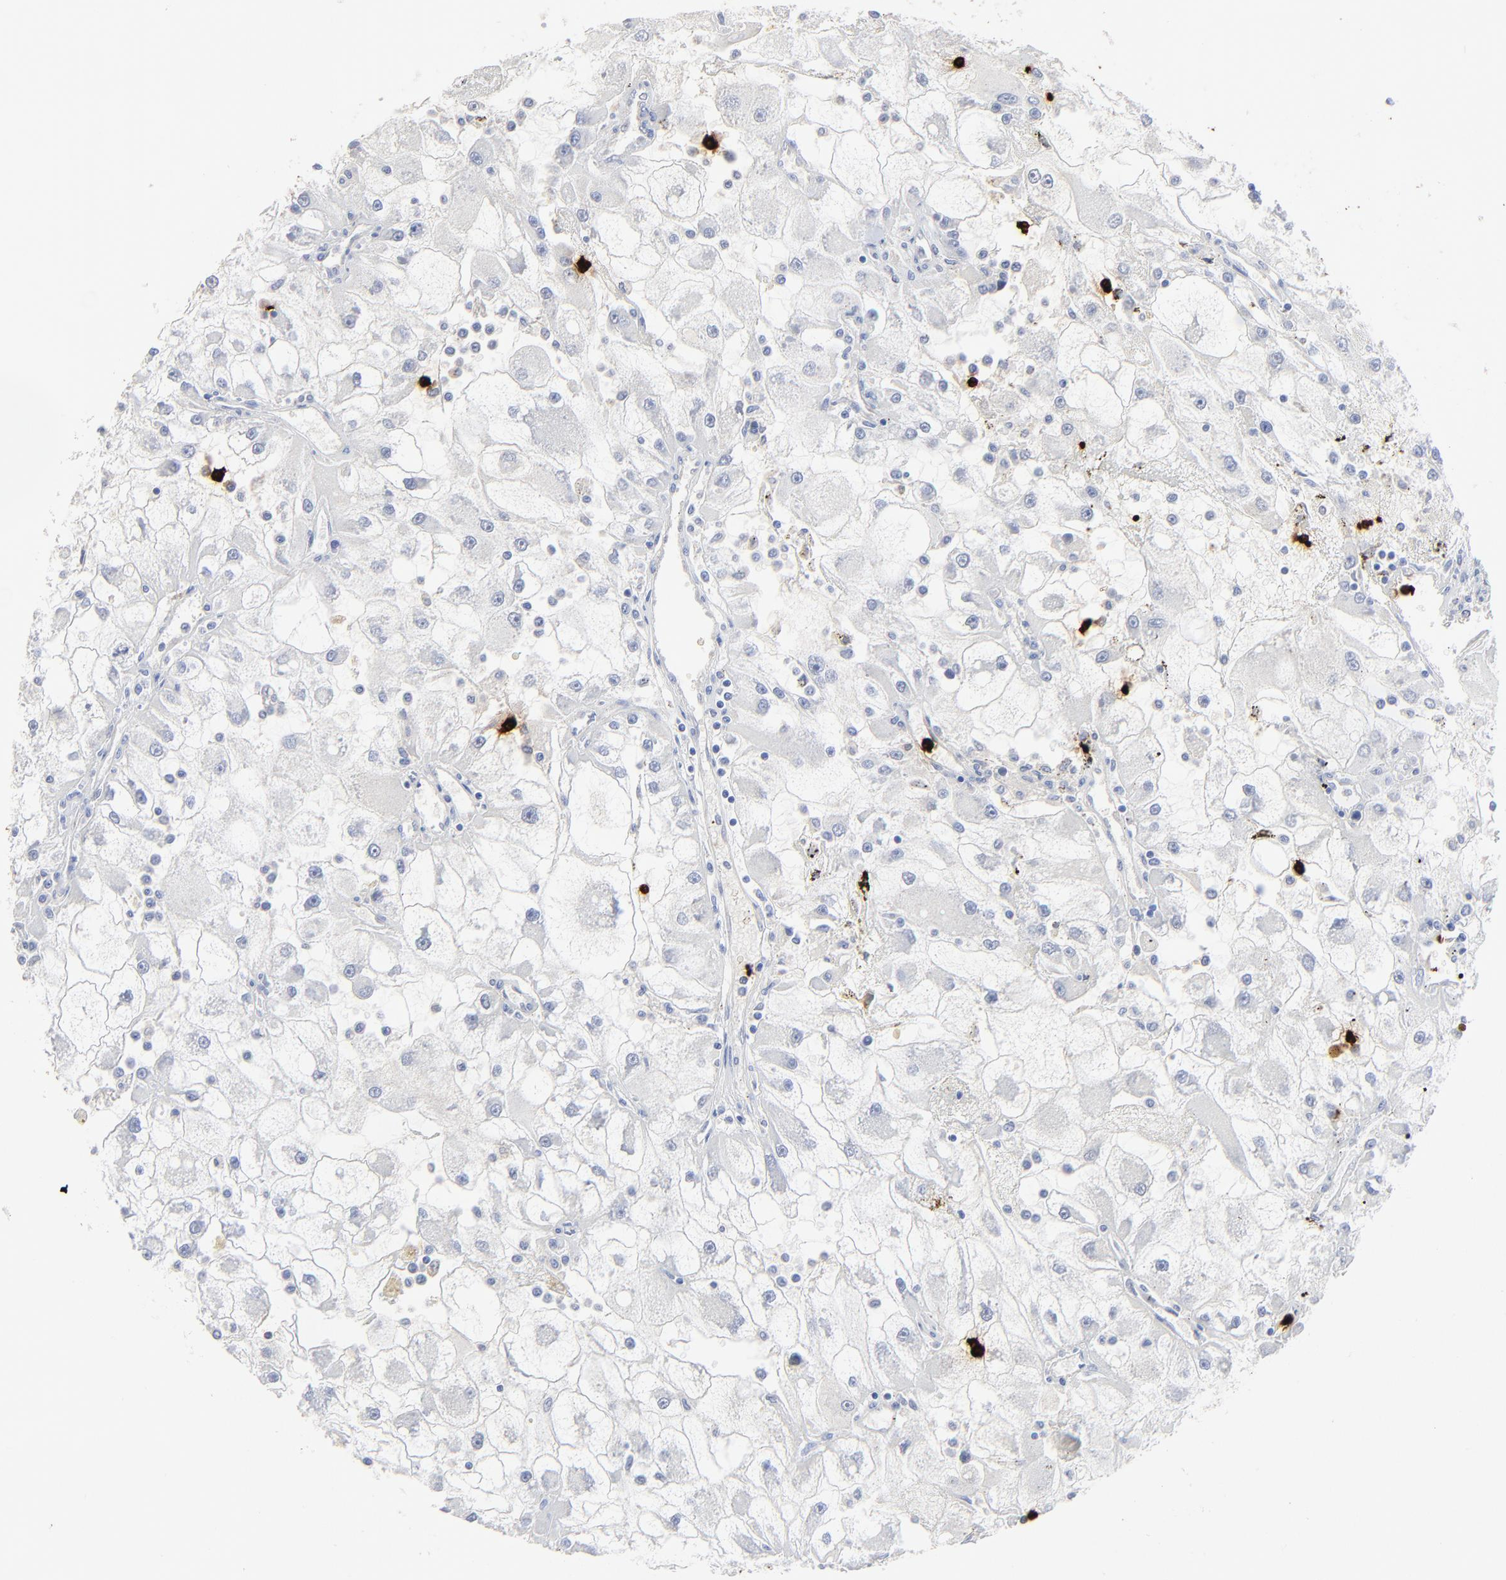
{"staining": {"intensity": "negative", "quantity": "none", "location": "none"}, "tissue": "renal cancer", "cell_type": "Tumor cells", "image_type": "cancer", "snomed": [{"axis": "morphology", "description": "Adenocarcinoma, NOS"}, {"axis": "topography", "description": "Kidney"}], "caption": "Renal cancer was stained to show a protein in brown. There is no significant positivity in tumor cells. Nuclei are stained in blue.", "gene": "LCN2", "patient": {"sex": "female", "age": 73}}